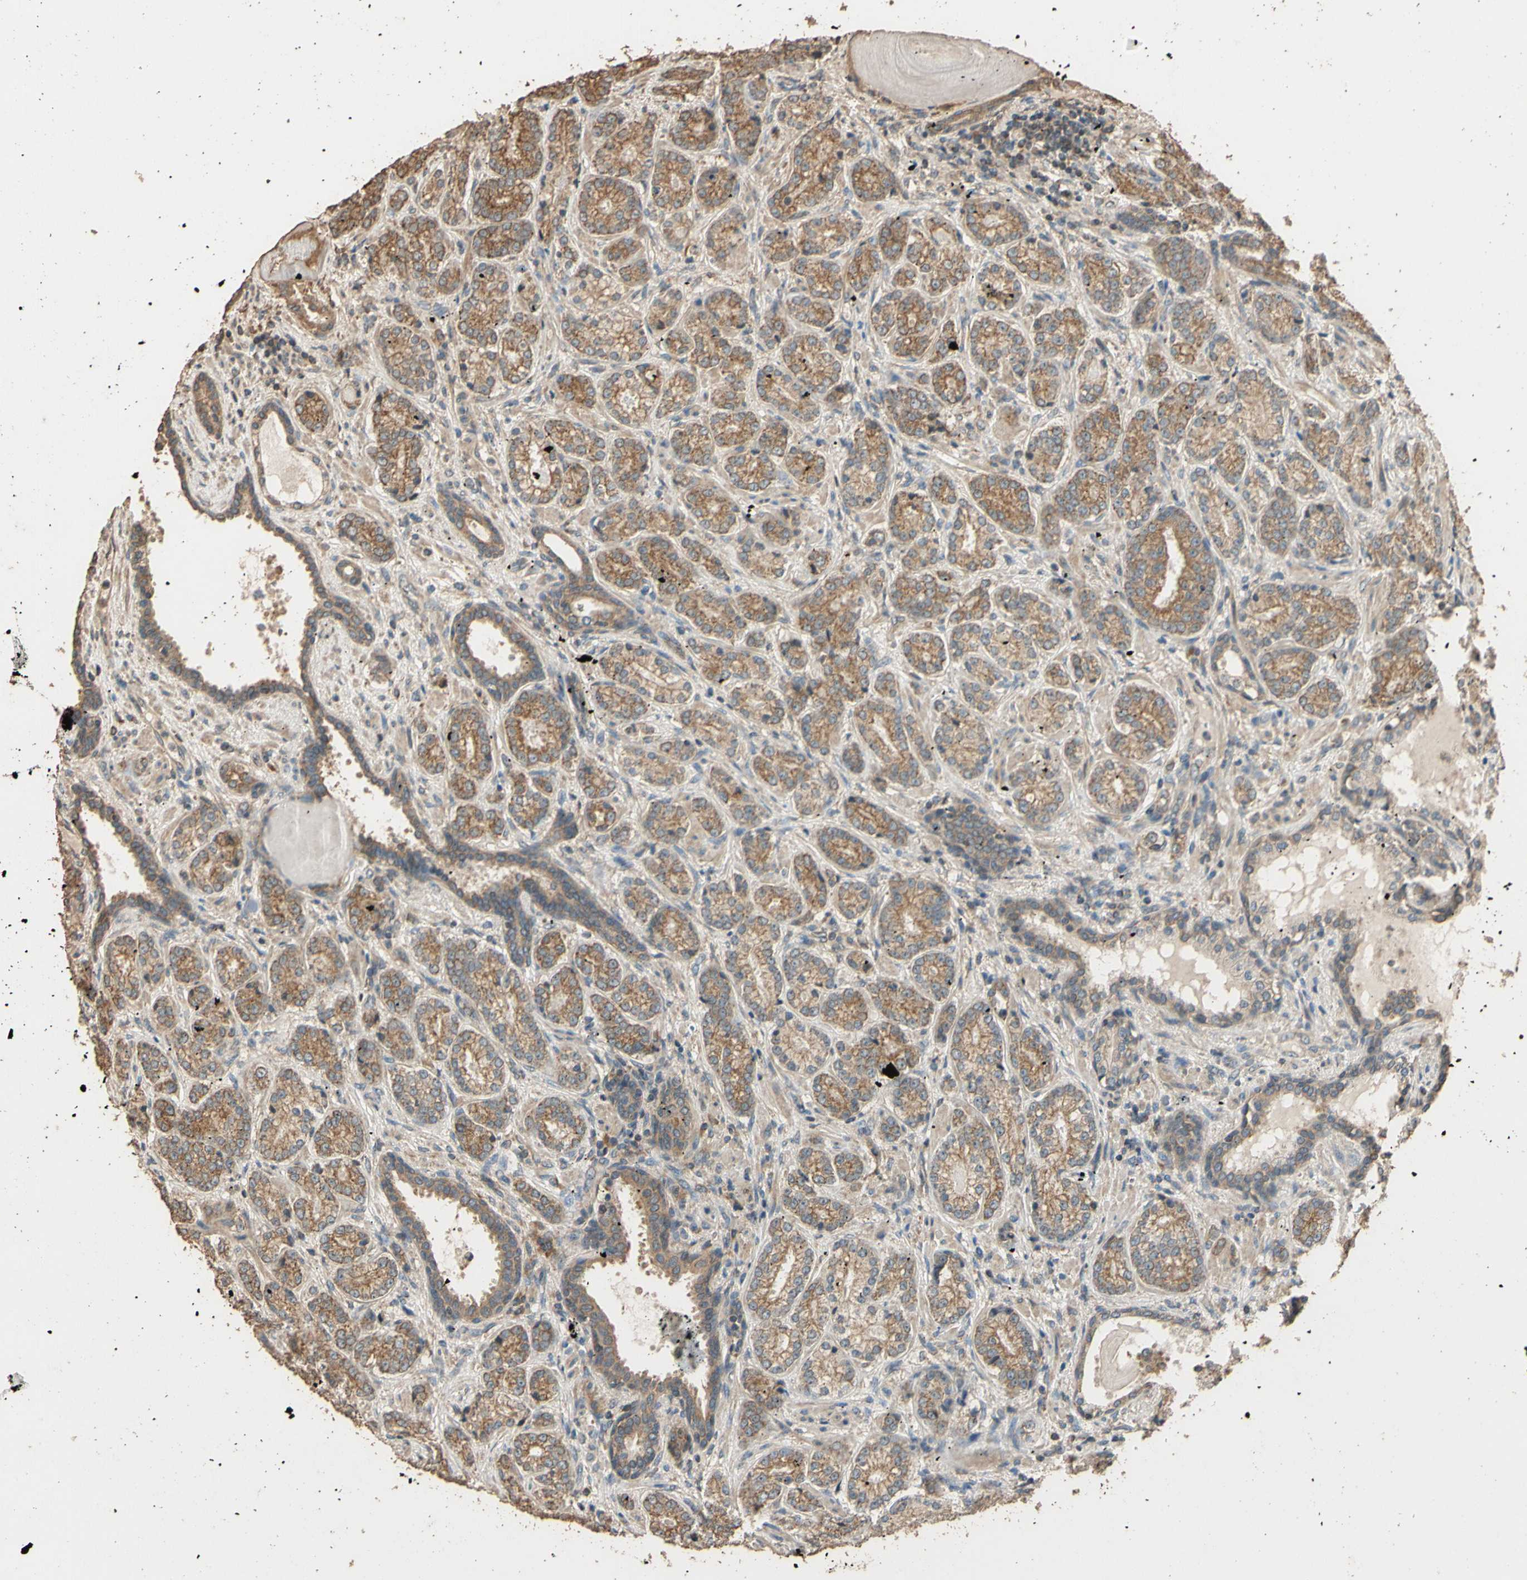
{"staining": {"intensity": "moderate", "quantity": ">75%", "location": "cytoplasmic/membranous"}, "tissue": "prostate cancer", "cell_type": "Tumor cells", "image_type": "cancer", "snomed": [{"axis": "morphology", "description": "Adenocarcinoma, High grade"}, {"axis": "topography", "description": "Prostate"}], "caption": "An immunohistochemistry (IHC) micrograph of tumor tissue is shown. Protein staining in brown labels moderate cytoplasmic/membranous positivity in prostate cancer (adenocarcinoma (high-grade)) within tumor cells.", "gene": "STX18", "patient": {"sex": "male", "age": 61}}